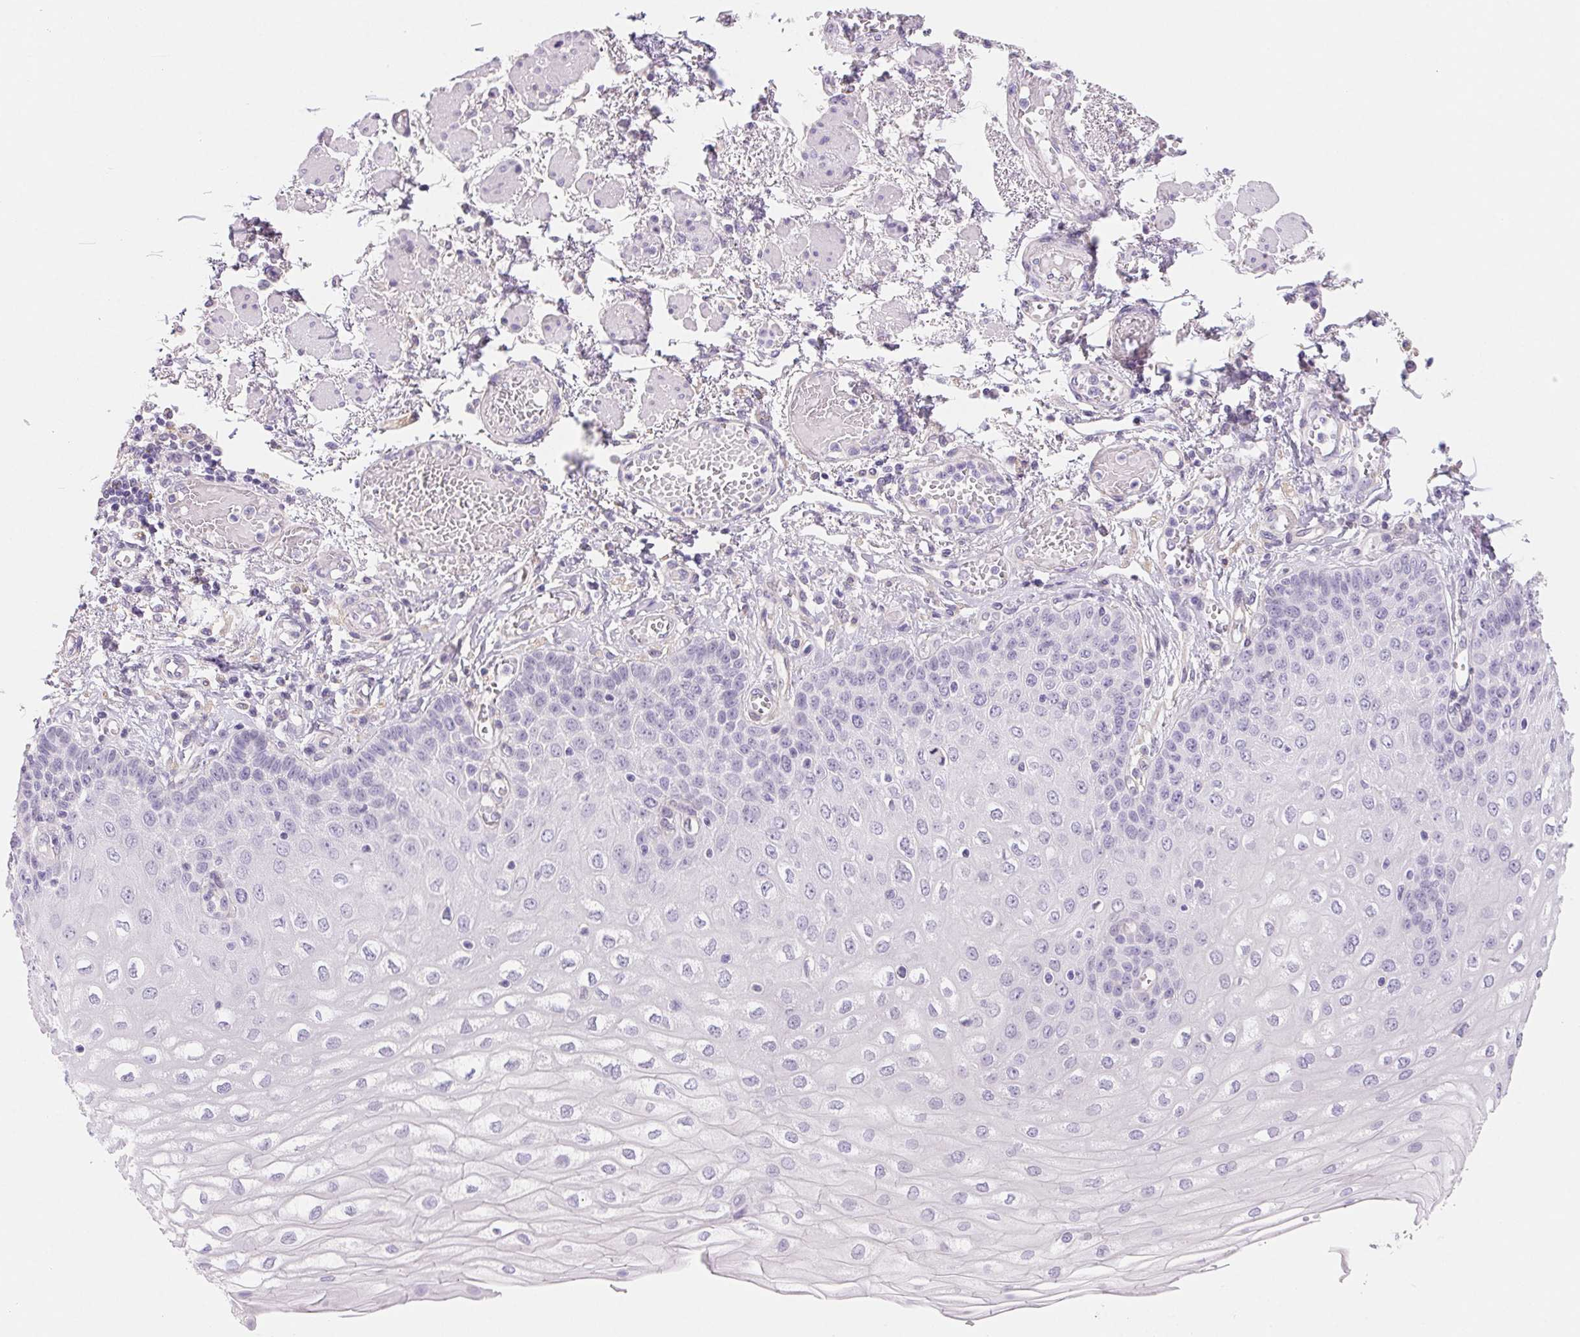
{"staining": {"intensity": "negative", "quantity": "none", "location": "none"}, "tissue": "esophagus", "cell_type": "Squamous epithelial cells", "image_type": "normal", "snomed": [{"axis": "morphology", "description": "Normal tissue, NOS"}, {"axis": "morphology", "description": "Adenocarcinoma, NOS"}, {"axis": "topography", "description": "Esophagus"}], "caption": "IHC of normal human esophagus reveals no positivity in squamous epithelial cells.", "gene": "CTNND2", "patient": {"sex": "male", "age": 81}}